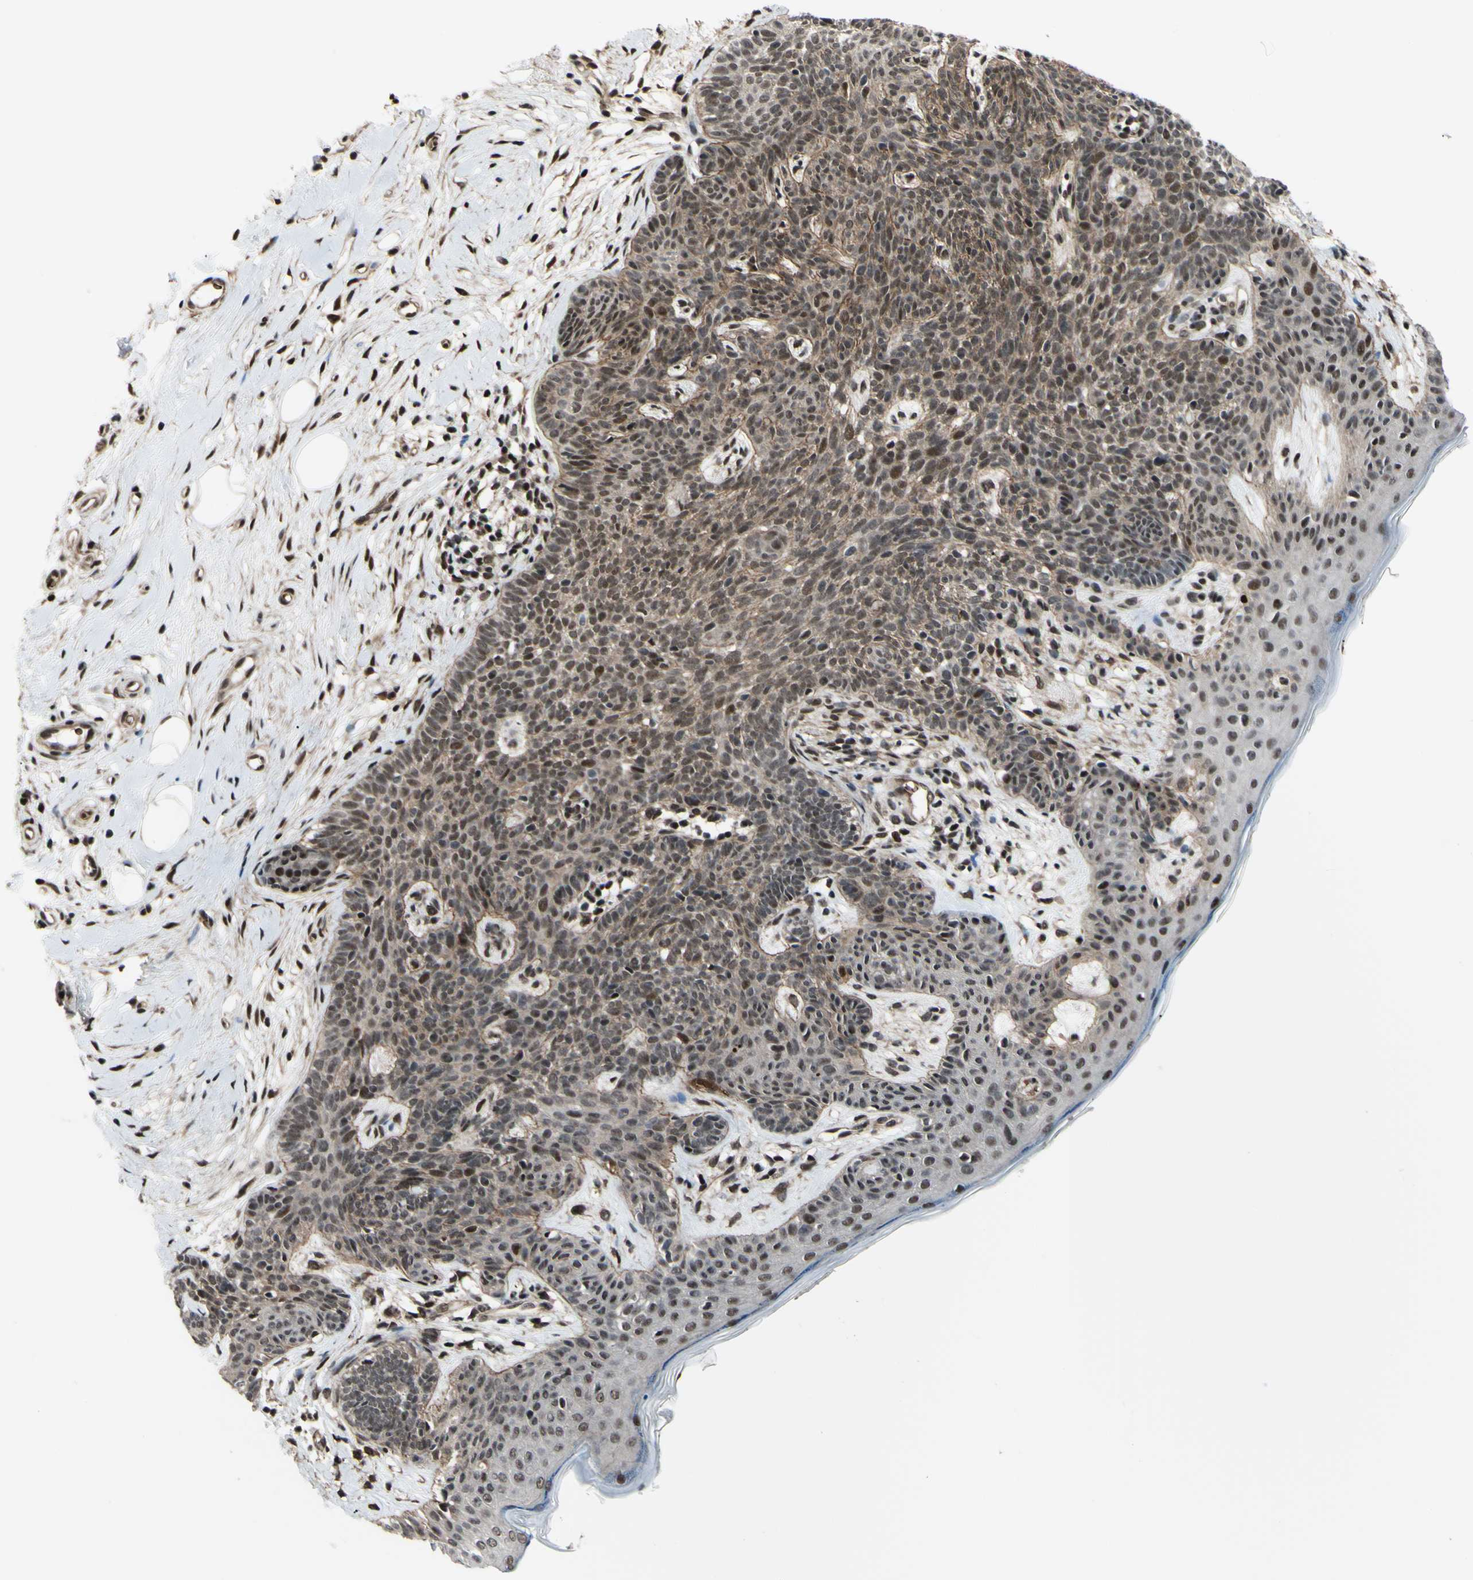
{"staining": {"intensity": "moderate", "quantity": ">75%", "location": "nuclear"}, "tissue": "skin cancer", "cell_type": "Tumor cells", "image_type": "cancer", "snomed": [{"axis": "morphology", "description": "Developmental malformation"}, {"axis": "morphology", "description": "Basal cell carcinoma"}, {"axis": "topography", "description": "Skin"}], "caption": "Moderate nuclear protein expression is identified in about >75% of tumor cells in skin cancer.", "gene": "THAP12", "patient": {"sex": "female", "age": 62}}